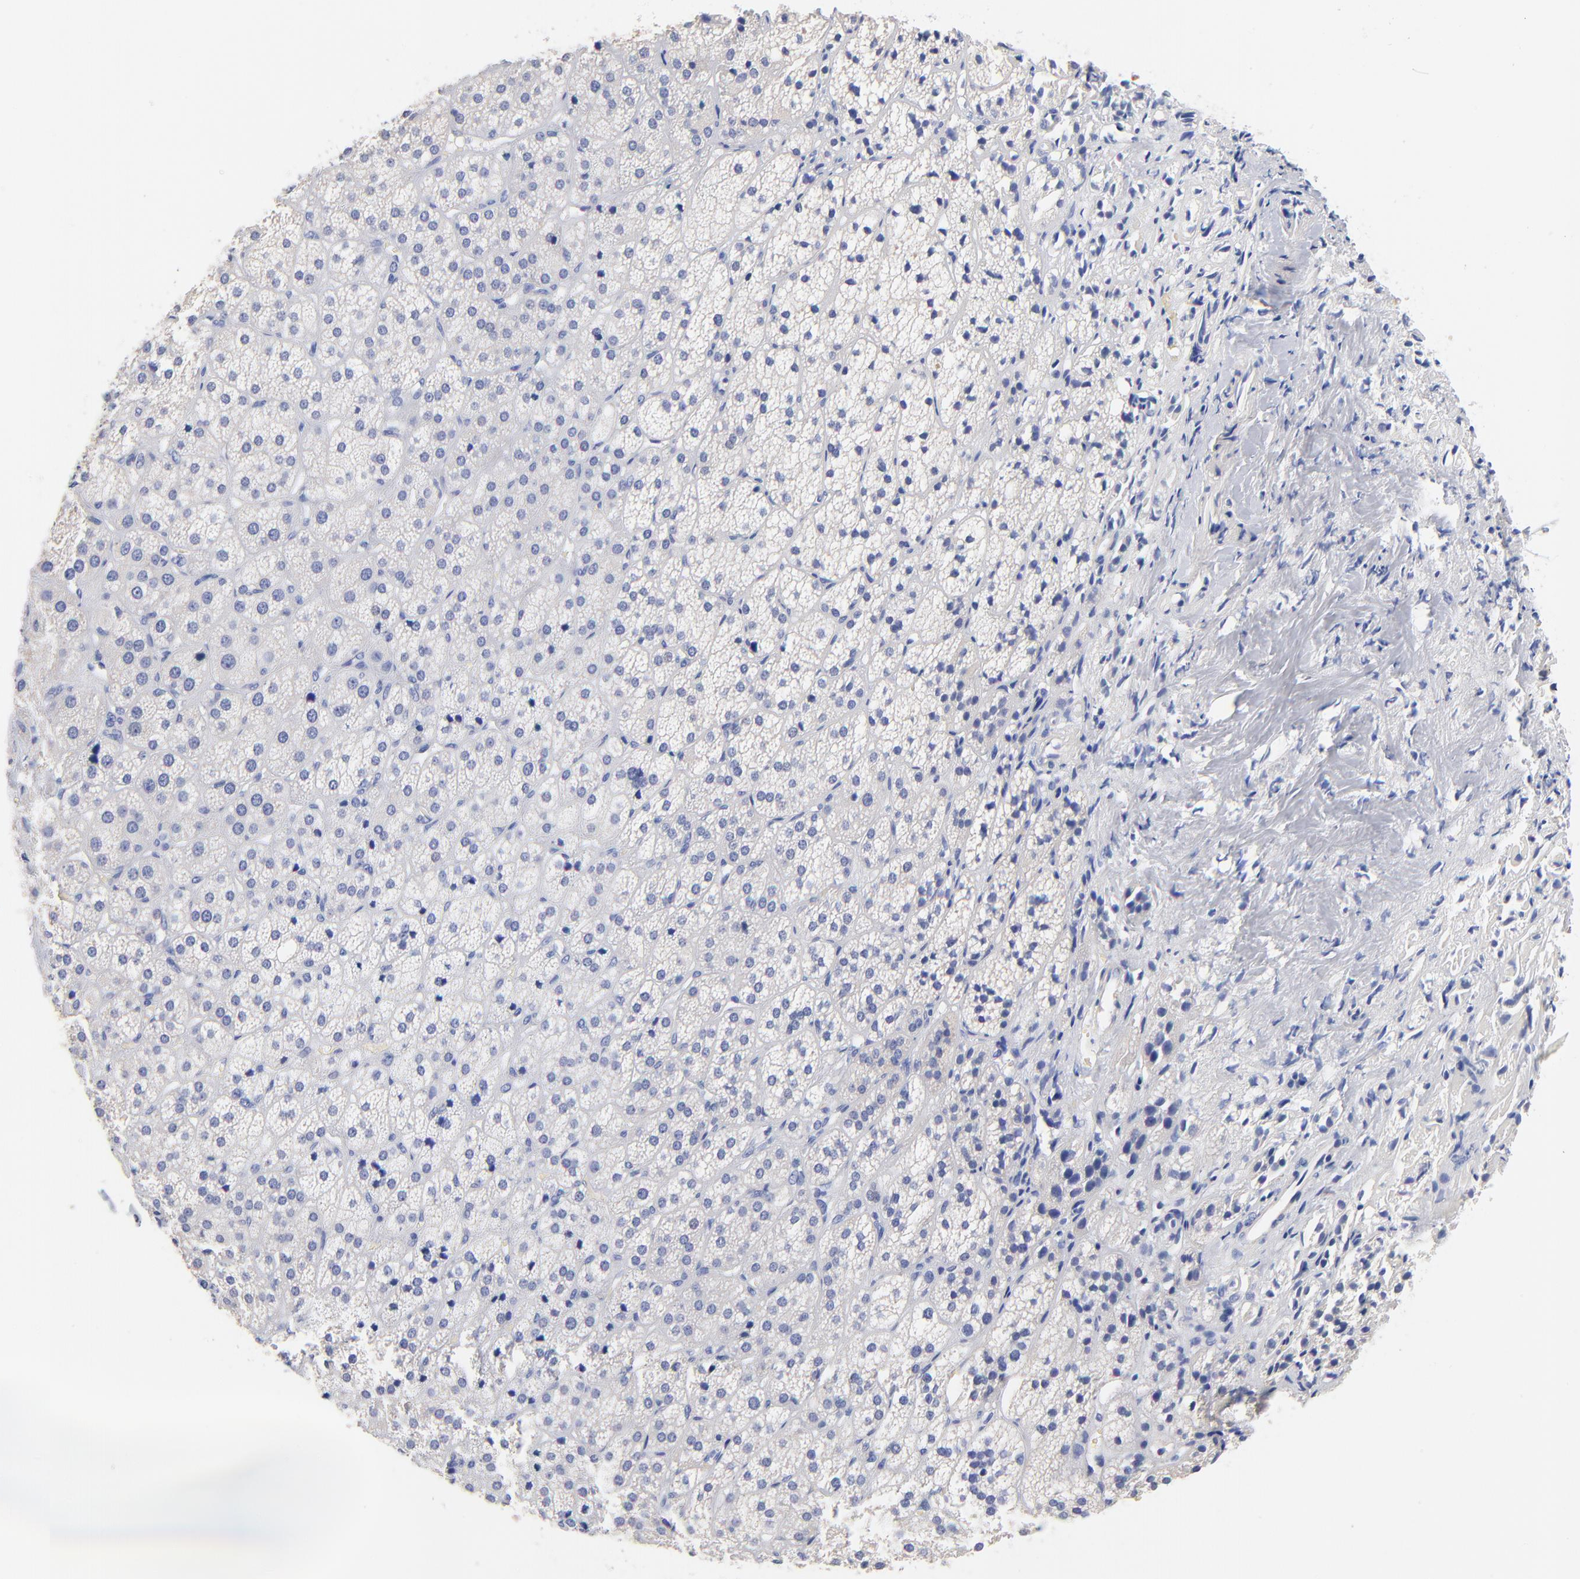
{"staining": {"intensity": "negative", "quantity": "none", "location": "none"}, "tissue": "adrenal gland", "cell_type": "Glandular cells", "image_type": "normal", "snomed": [{"axis": "morphology", "description": "Normal tissue, NOS"}, {"axis": "topography", "description": "Adrenal gland"}], "caption": "A micrograph of human adrenal gland is negative for staining in glandular cells. (Brightfield microscopy of DAB (3,3'-diaminobenzidine) immunohistochemistry (IHC) at high magnification).", "gene": "SLC44A2", "patient": {"sex": "female", "age": 71}}